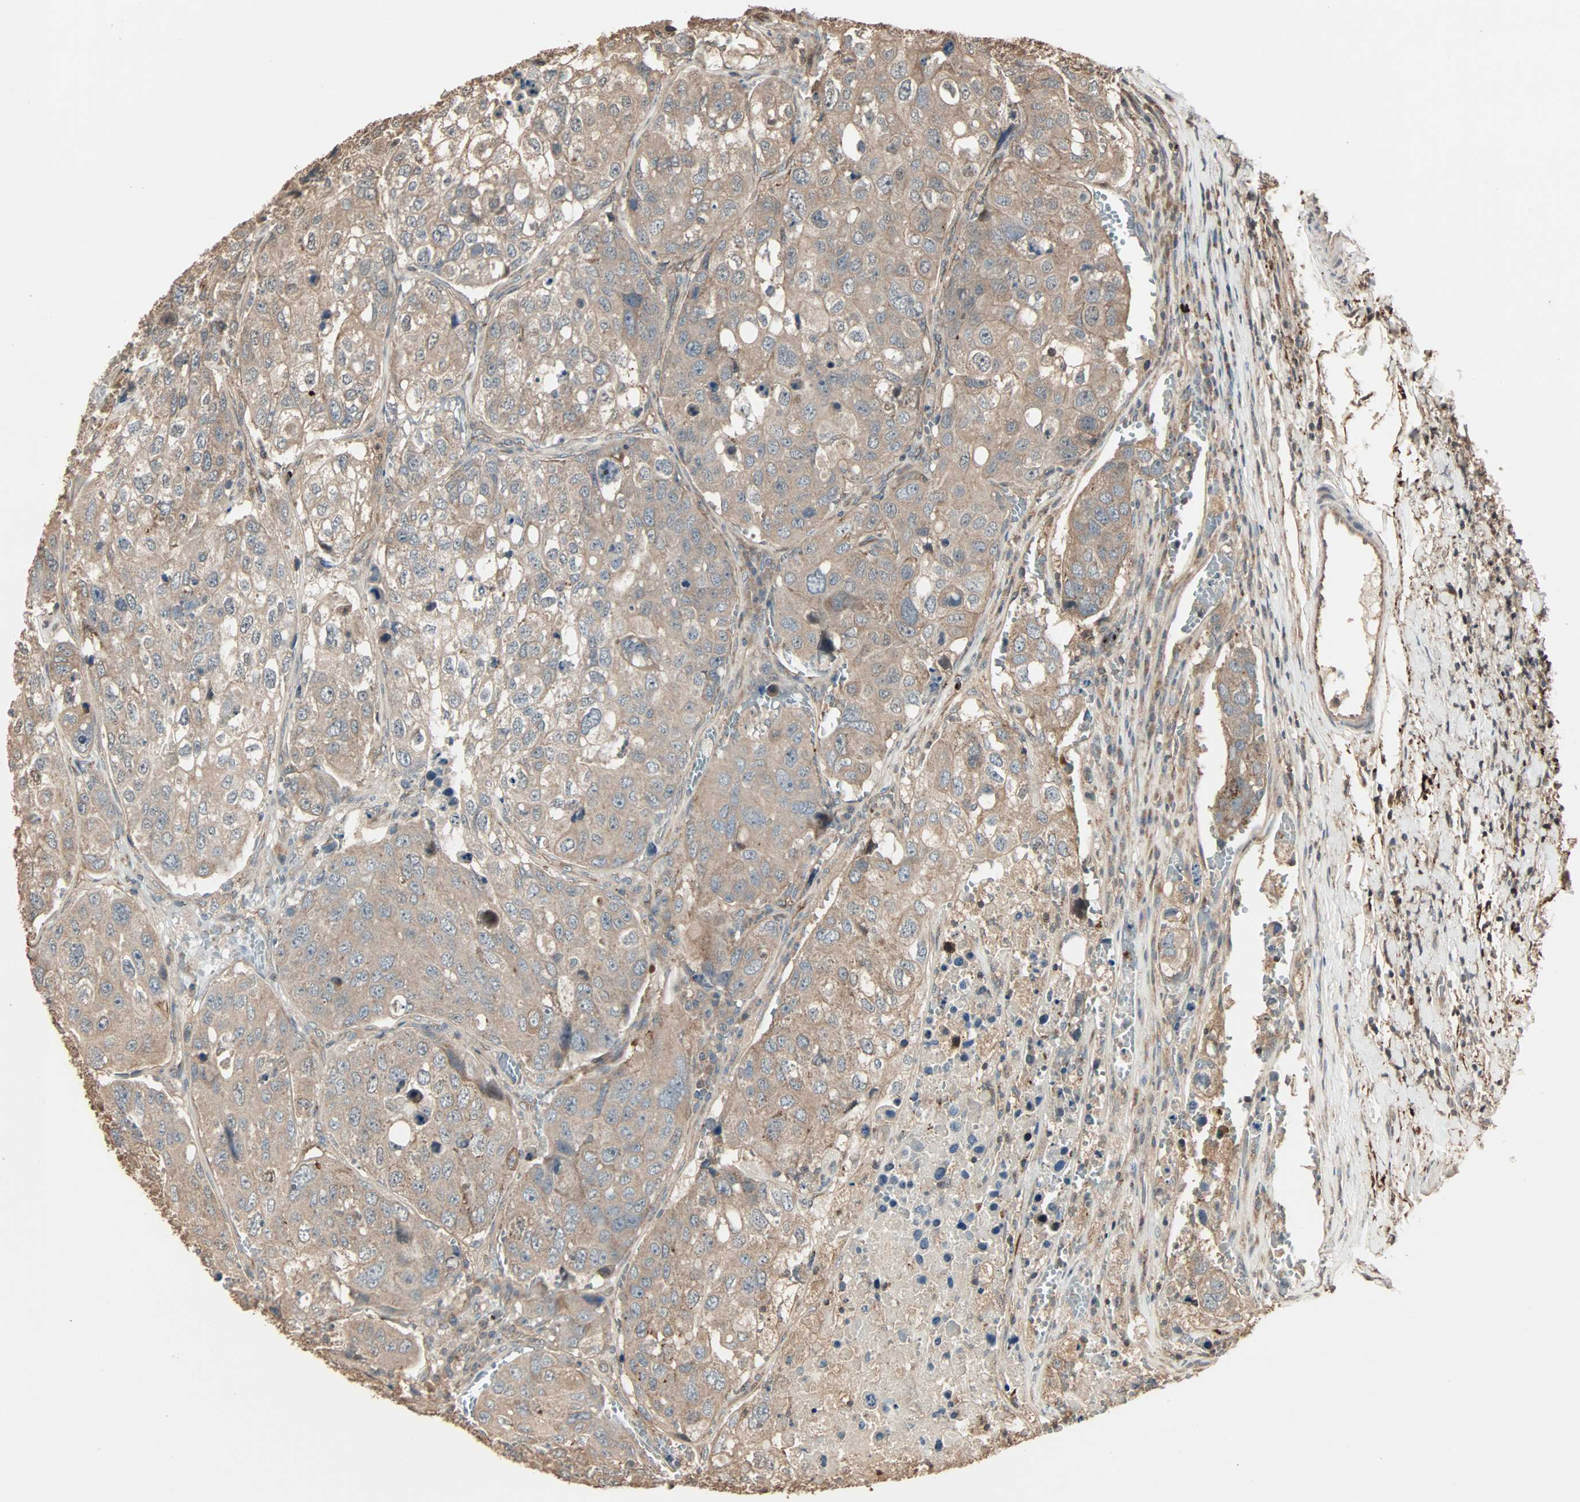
{"staining": {"intensity": "moderate", "quantity": ">75%", "location": "cytoplasmic/membranous"}, "tissue": "urothelial cancer", "cell_type": "Tumor cells", "image_type": "cancer", "snomed": [{"axis": "morphology", "description": "Urothelial carcinoma, High grade"}, {"axis": "topography", "description": "Lymph node"}, {"axis": "topography", "description": "Urinary bladder"}], "caption": "The micrograph demonstrates a brown stain indicating the presence of a protein in the cytoplasmic/membranous of tumor cells in urothelial cancer.", "gene": "CALCRL", "patient": {"sex": "male", "age": 51}}